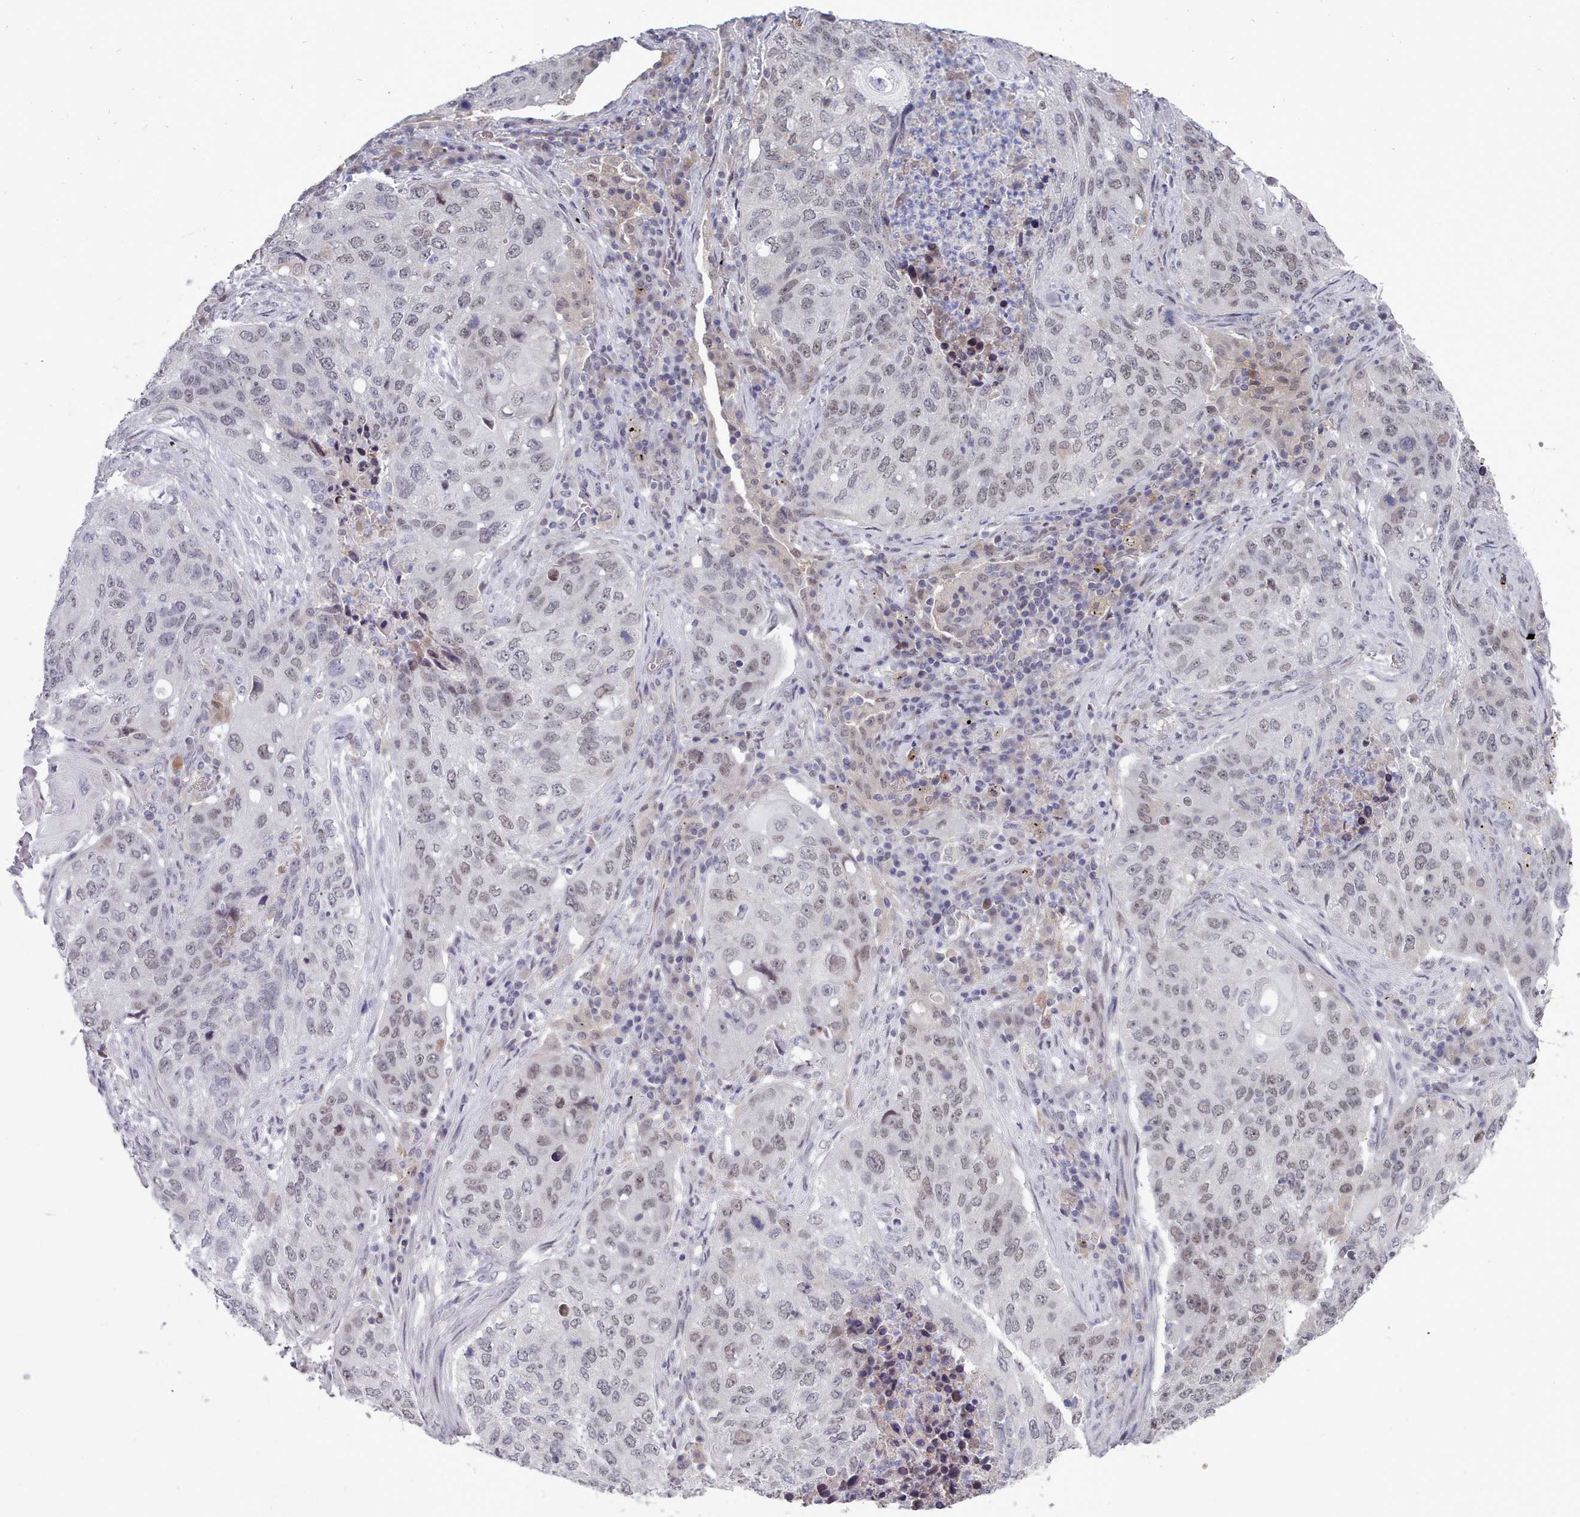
{"staining": {"intensity": "weak", "quantity": "25%-75%", "location": "nuclear"}, "tissue": "lung cancer", "cell_type": "Tumor cells", "image_type": "cancer", "snomed": [{"axis": "morphology", "description": "Squamous cell carcinoma, NOS"}, {"axis": "topography", "description": "Lung"}], "caption": "IHC (DAB (3,3'-diaminobenzidine)) staining of human lung squamous cell carcinoma exhibits weak nuclear protein staining in approximately 25%-75% of tumor cells.", "gene": "GINS1", "patient": {"sex": "female", "age": 63}}